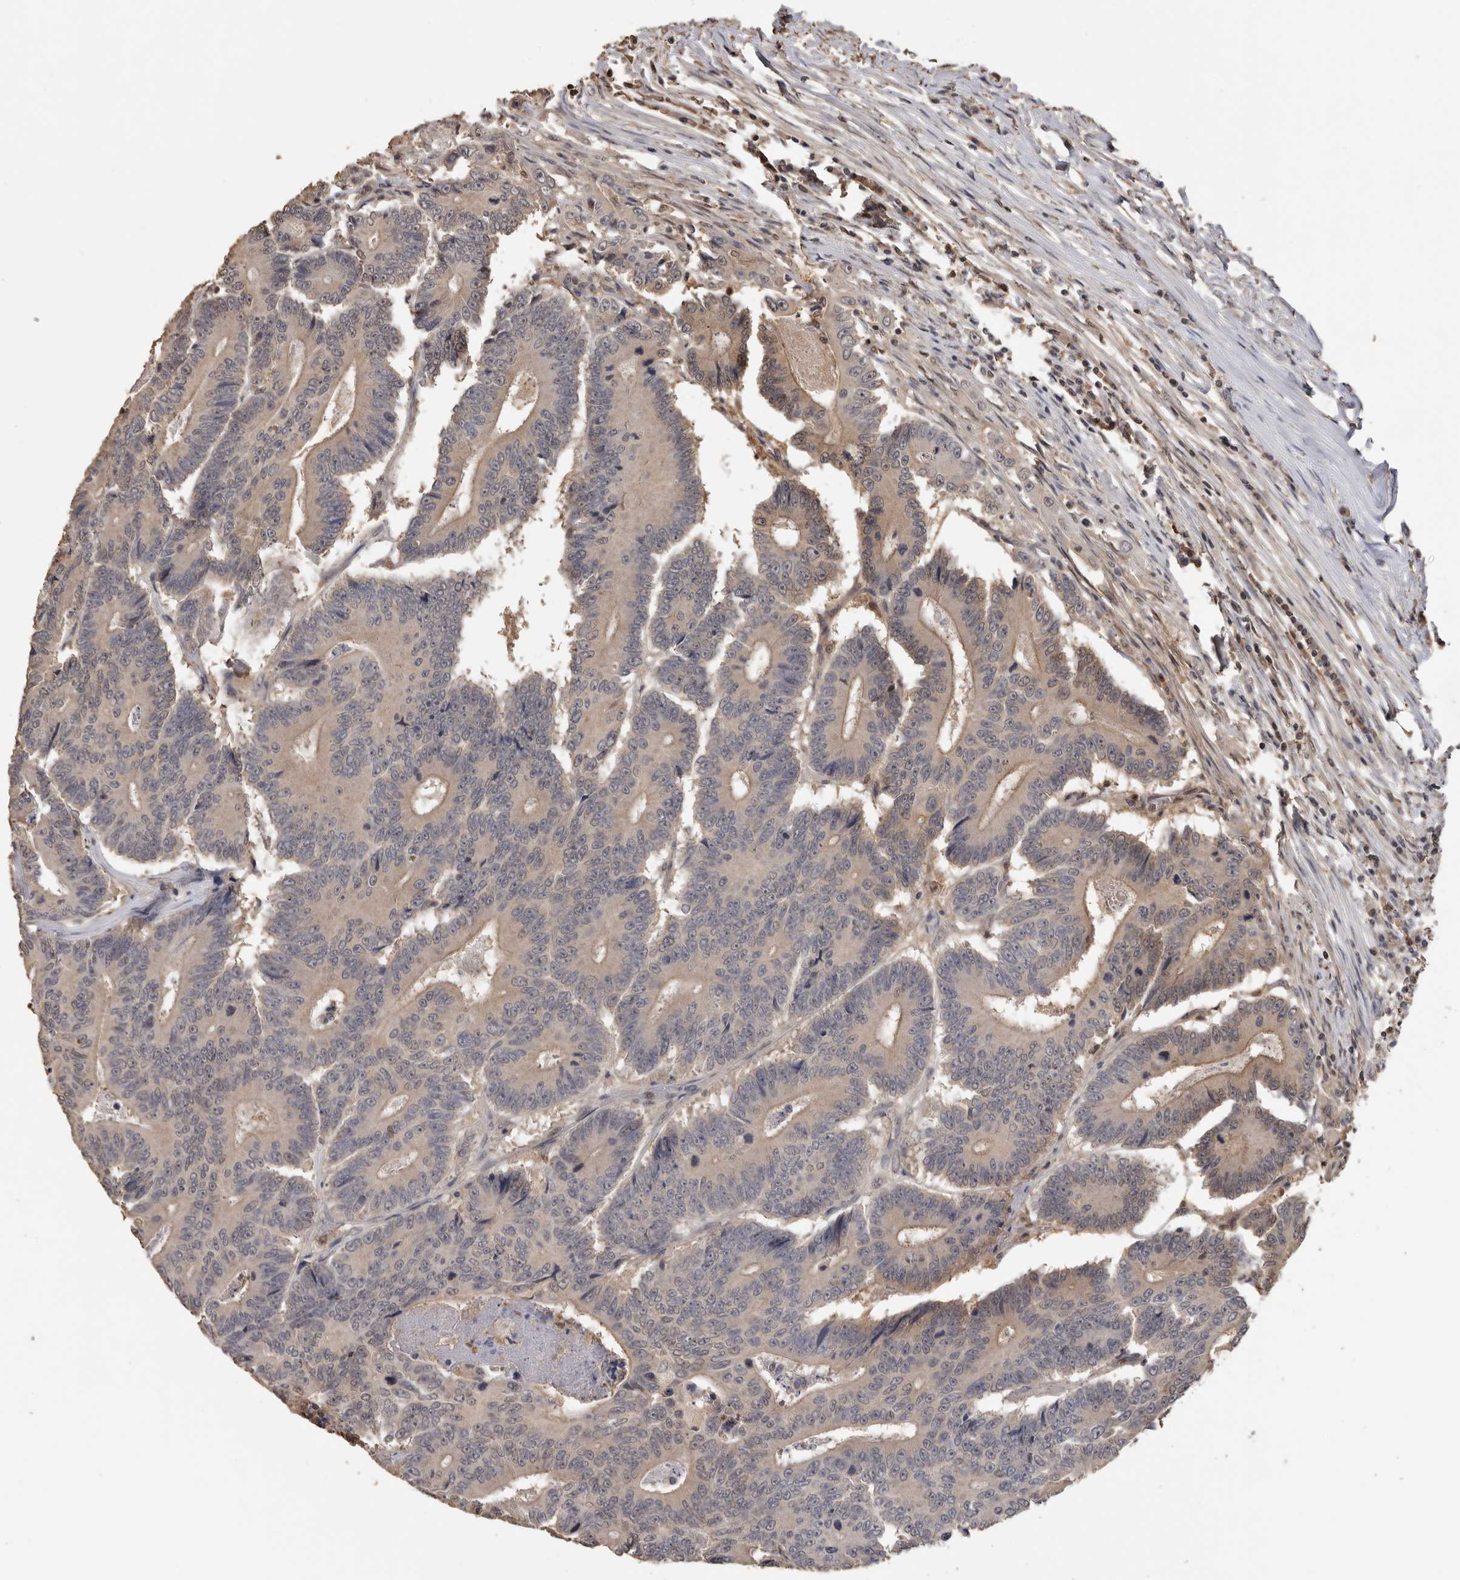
{"staining": {"intensity": "weak", "quantity": "25%-75%", "location": "cytoplasmic/membranous"}, "tissue": "colorectal cancer", "cell_type": "Tumor cells", "image_type": "cancer", "snomed": [{"axis": "morphology", "description": "Adenocarcinoma, NOS"}, {"axis": "topography", "description": "Colon"}], "caption": "A brown stain shows weak cytoplasmic/membranous expression of a protein in human colorectal cancer (adenocarcinoma) tumor cells.", "gene": "KIF2B", "patient": {"sex": "male", "age": 83}}